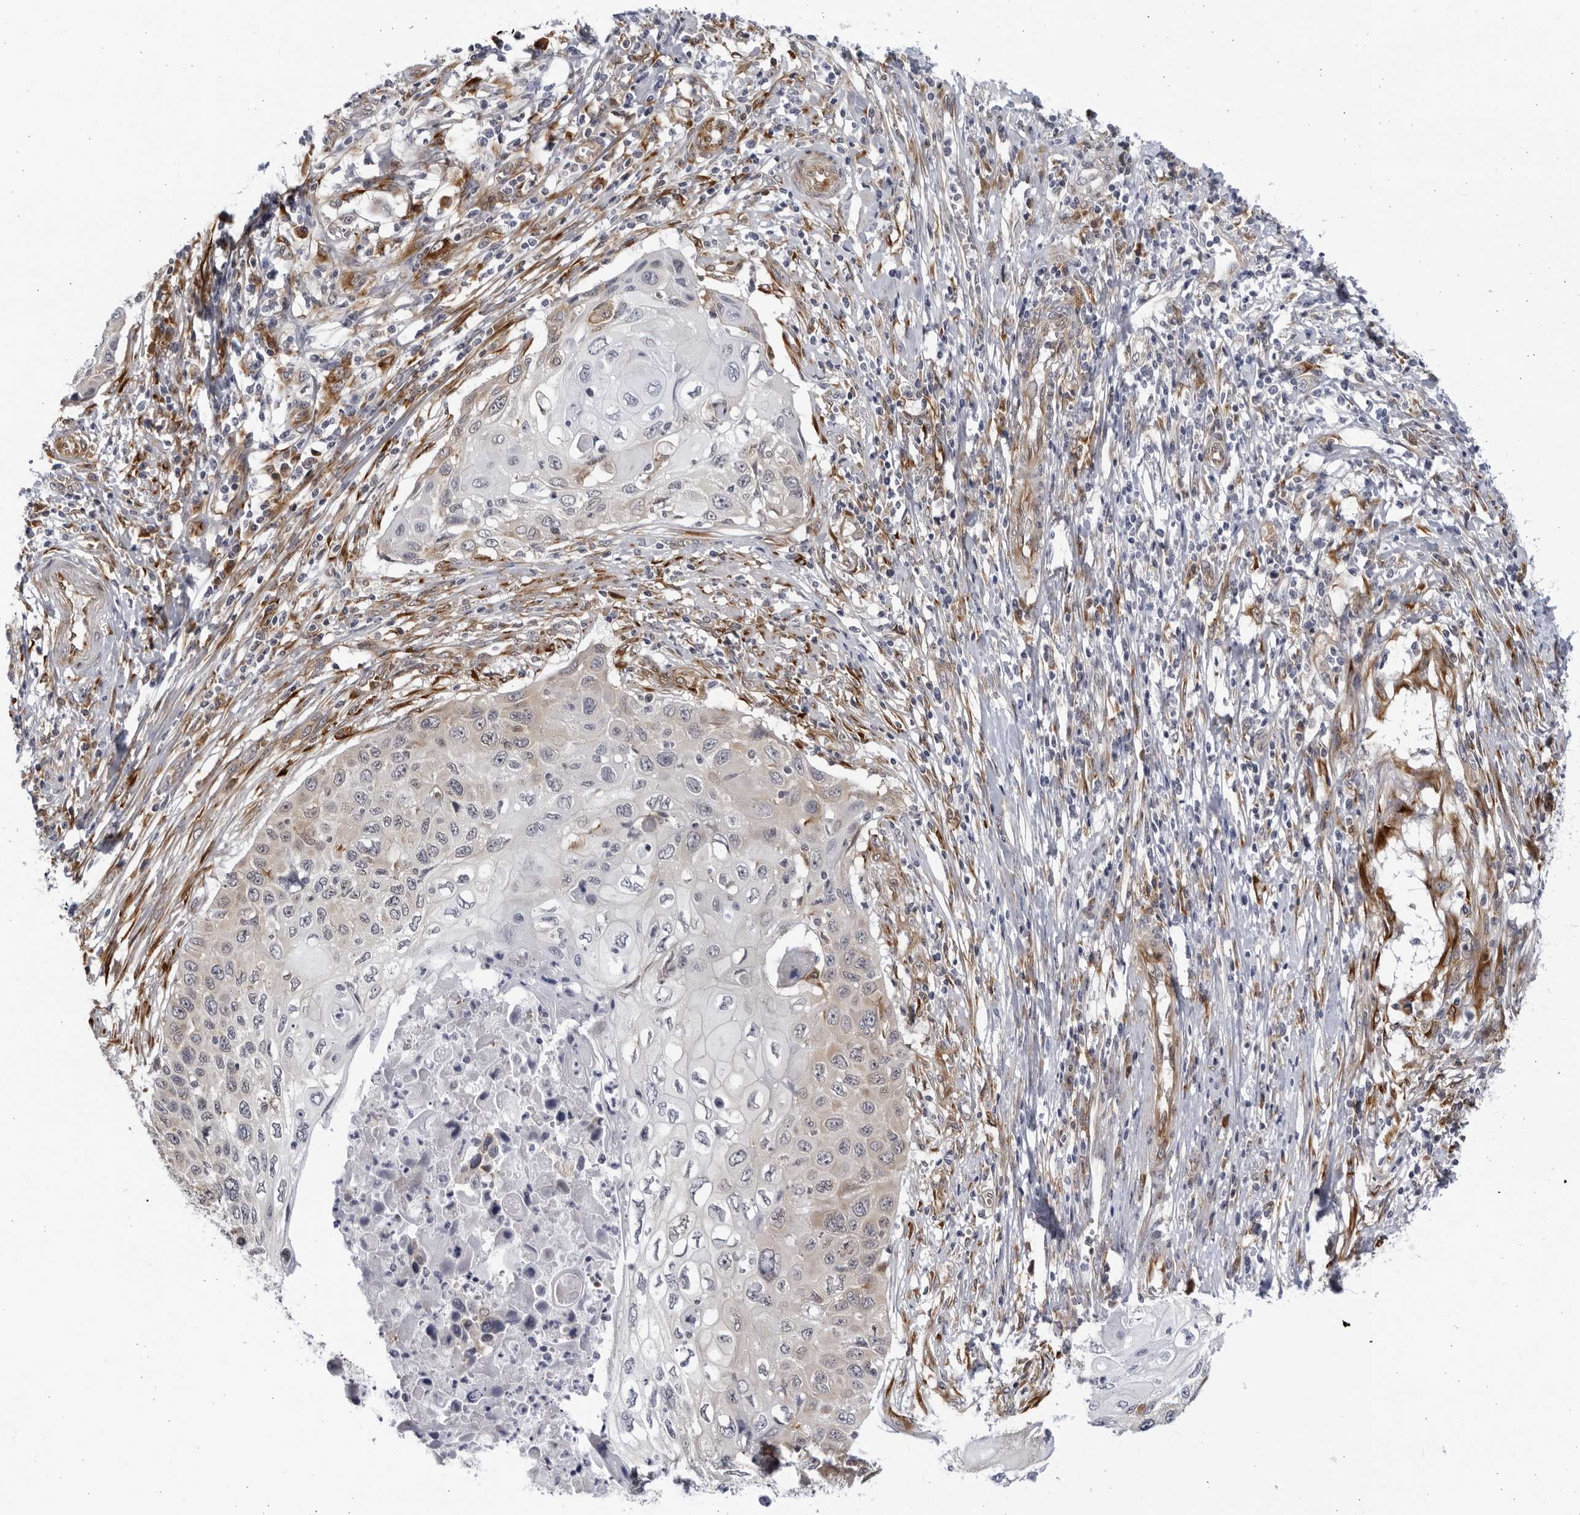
{"staining": {"intensity": "negative", "quantity": "none", "location": "none"}, "tissue": "cervical cancer", "cell_type": "Tumor cells", "image_type": "cancer", "snomed": [{"axis": "morphology", "description": "Squamous cell carcinoma, NOS"}, {"axis": "topography", "description": "Cervix"}], "caption": "Squamous cell carcinoma (cervical) was stained to show a protein in brown. There is no significant expression in tumor cells.", "gene": "BMP2K", "patient": {"sex": "female", "age": 70}}